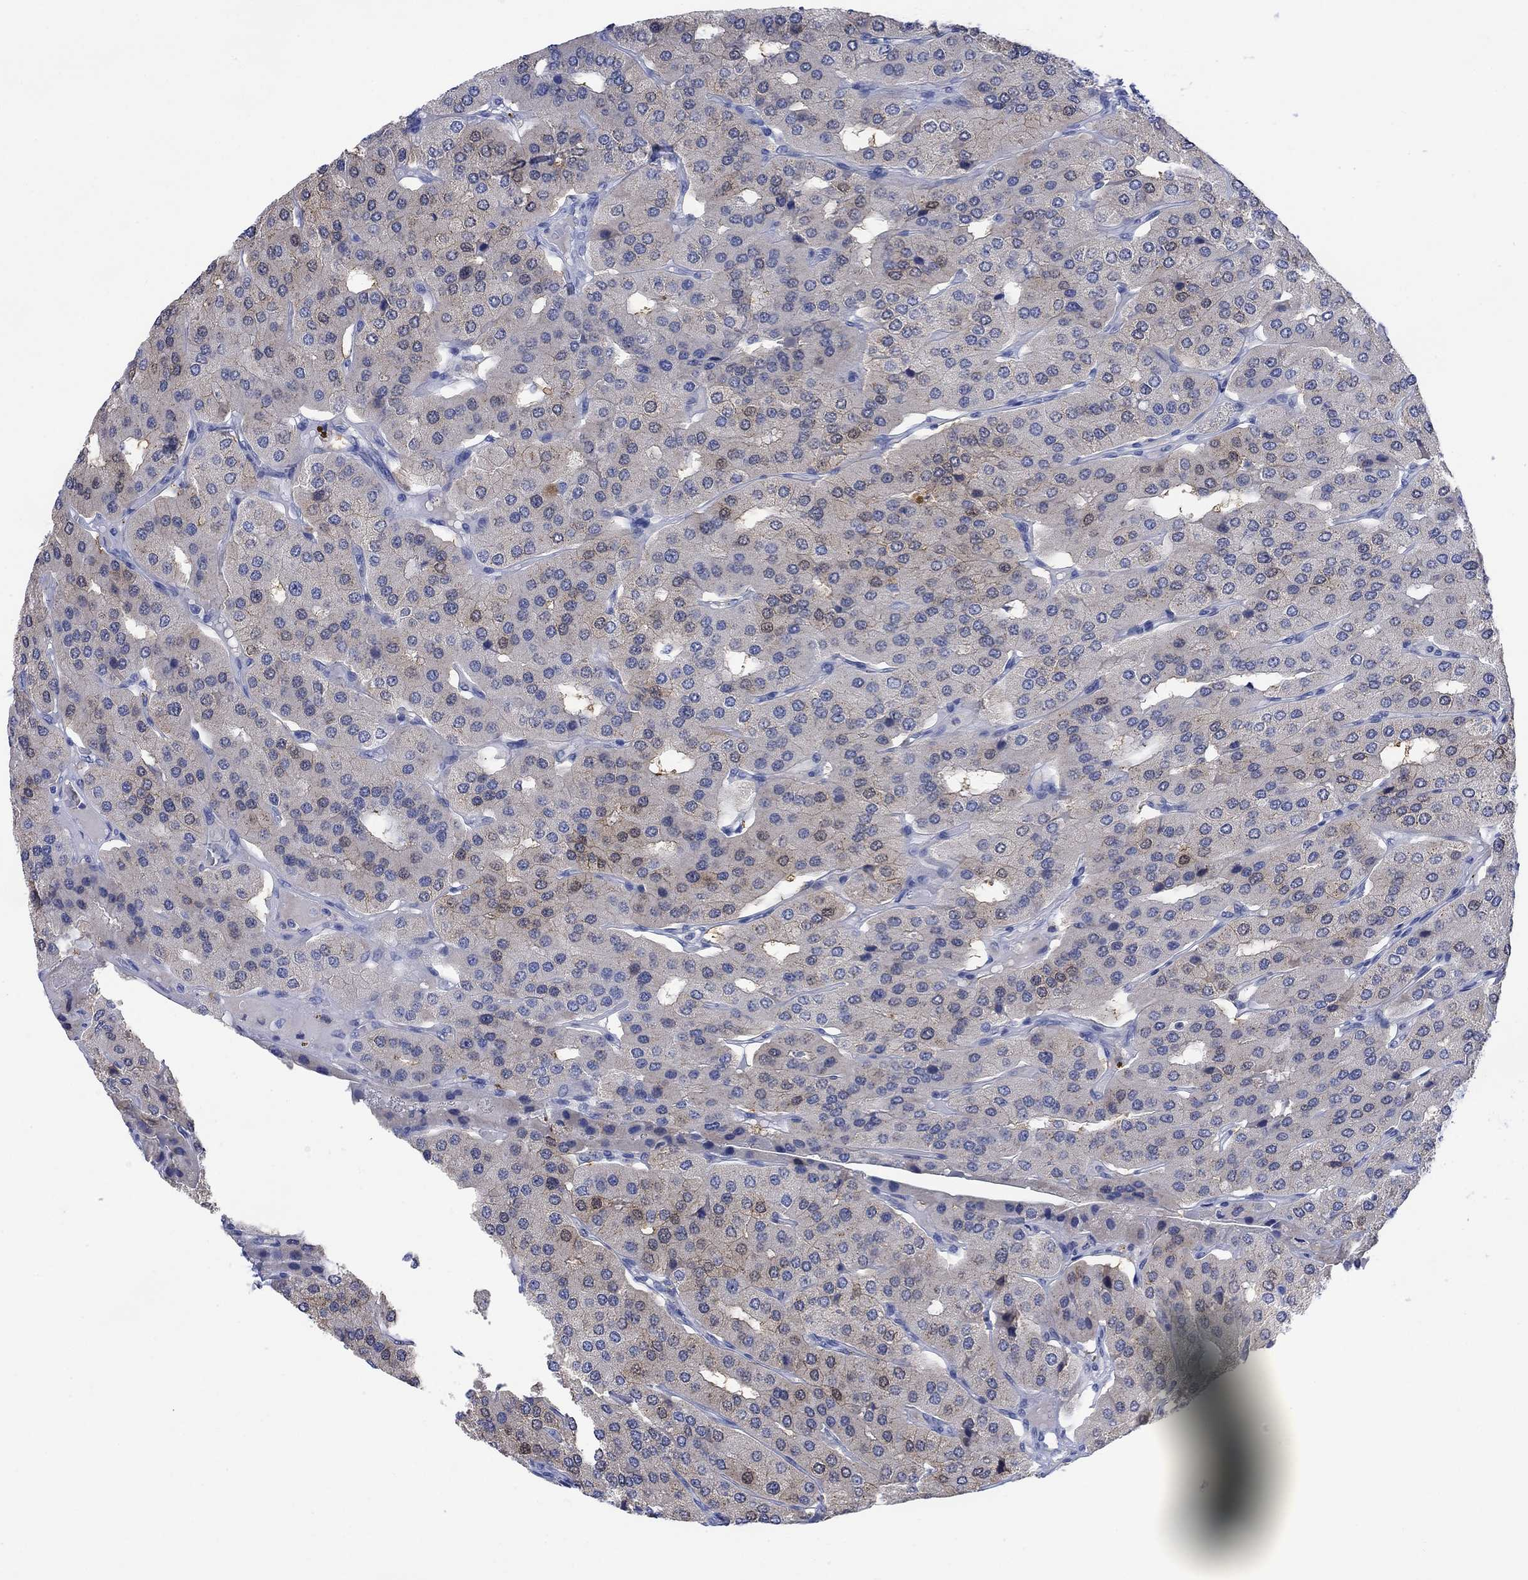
{"staining": {"intensity": "weak", "quantity": "25%-75%", "location": "cytoplasmic/membranous"}, "tissue": "parathyroid gland", "cell_type": "Glandular cells", "image_type": "normal", "snomed": [{"axis": "morphology", "description": "Normal tissue, NOS"}, {"axis": "morphology", "description": "Adenoma, NOS"}, {"axis": "topography", "description": "Parathyroid gland"}], "caption": "IHC (DAB) staining of normal human parathyroid gland demonstrates weak cytoplasmic/membranous protein positivity in about 25%-75% of glandular cells.", "gene": "FBP2", "patient": {"sex": "female", "age": 86}}